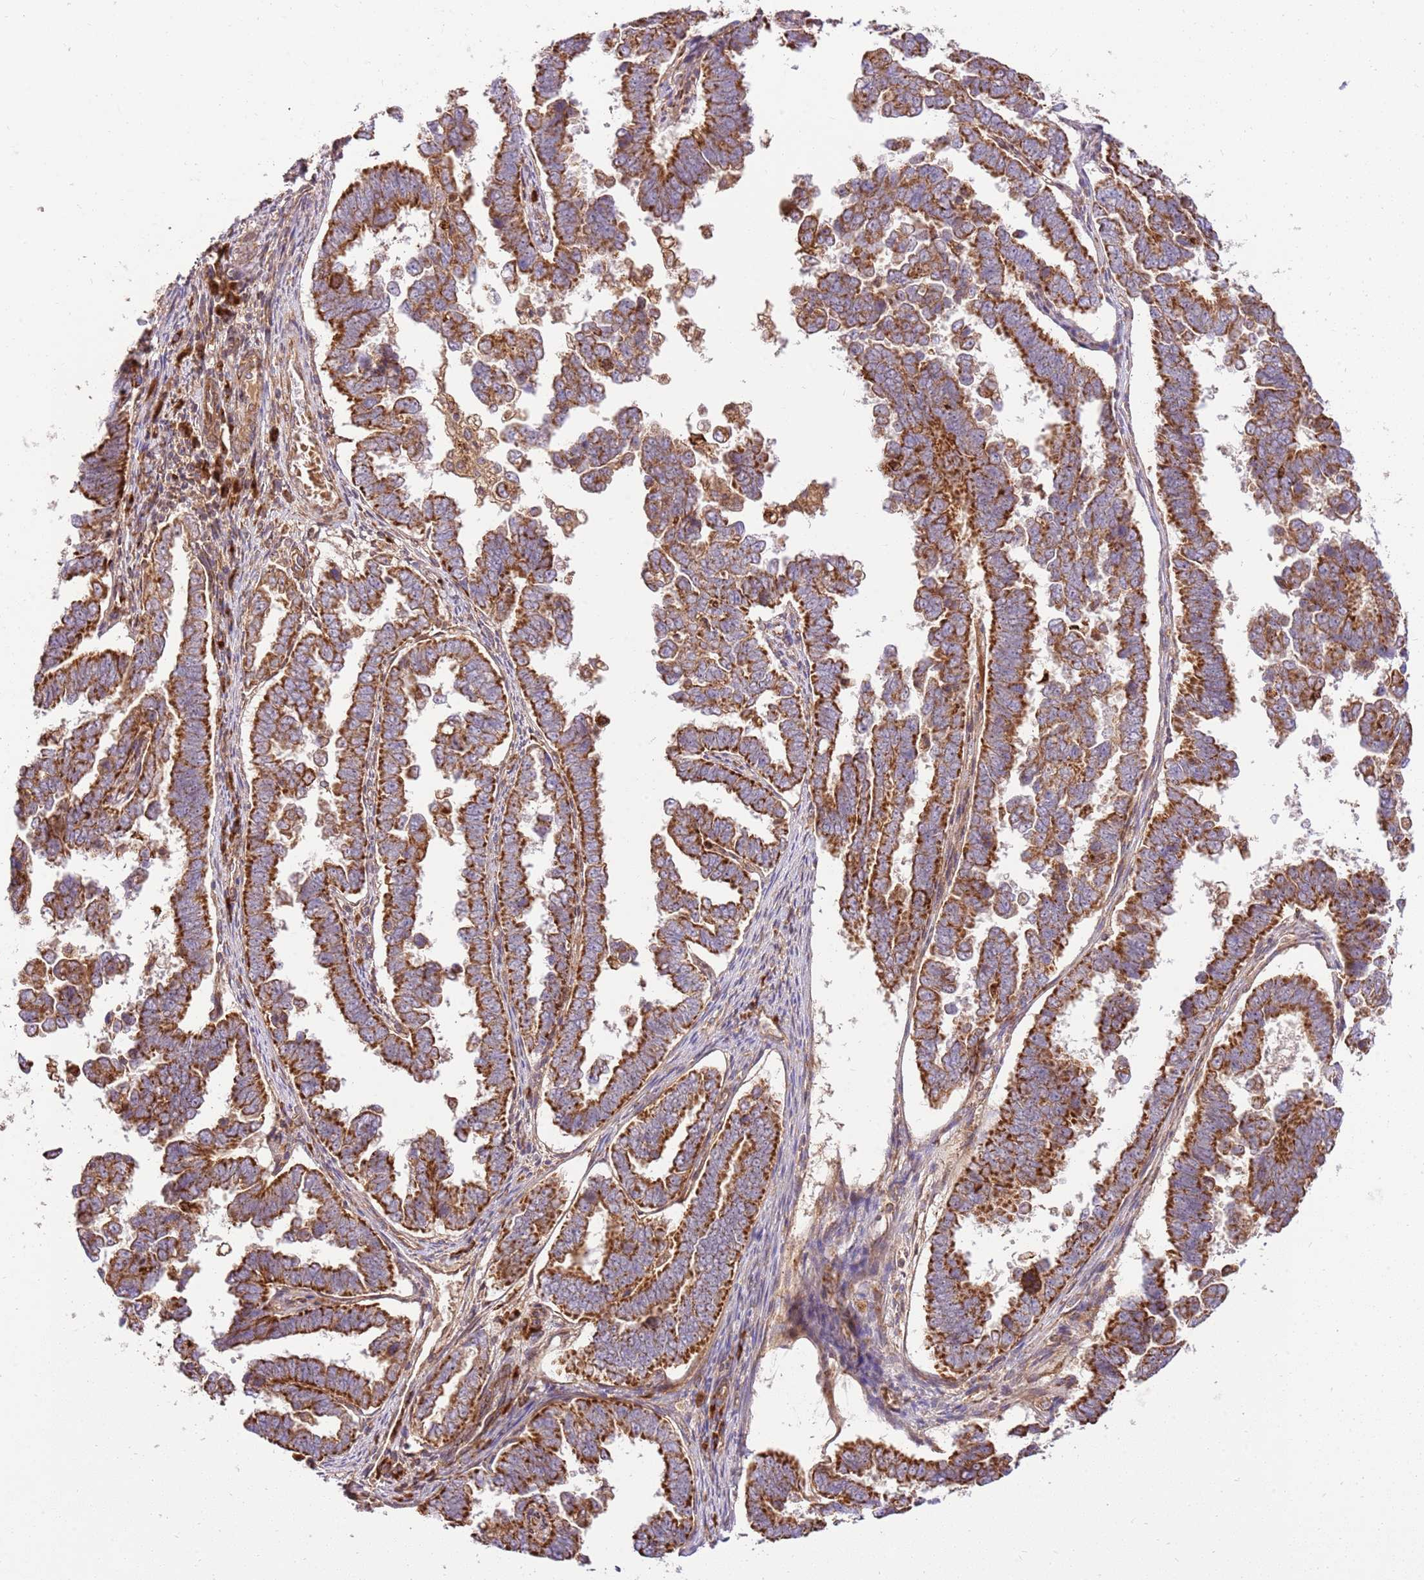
{"staining": {"intensity": "strong", "quantity": ">75%", "location": "cytoplasmic/membranous"}, "tissue": "endometrial cancer", "cell_type": "Tumor cells", "image_type": "cancer", "snomed": [{"axis": "morphology", "description": "Adenocarcinoma, NOS"}, {"axis": "topography", "description": "Endometrium"}], "caption": "High-power microscopy captured an immunohistochemistry photomicrograph of endometrial cancer, revealing strong cytoplasmic/membranous positivity in approximately >75% of tumor cells.", "gene": "SPATA2L", "patient": {"sex": "female", "age": 75}}